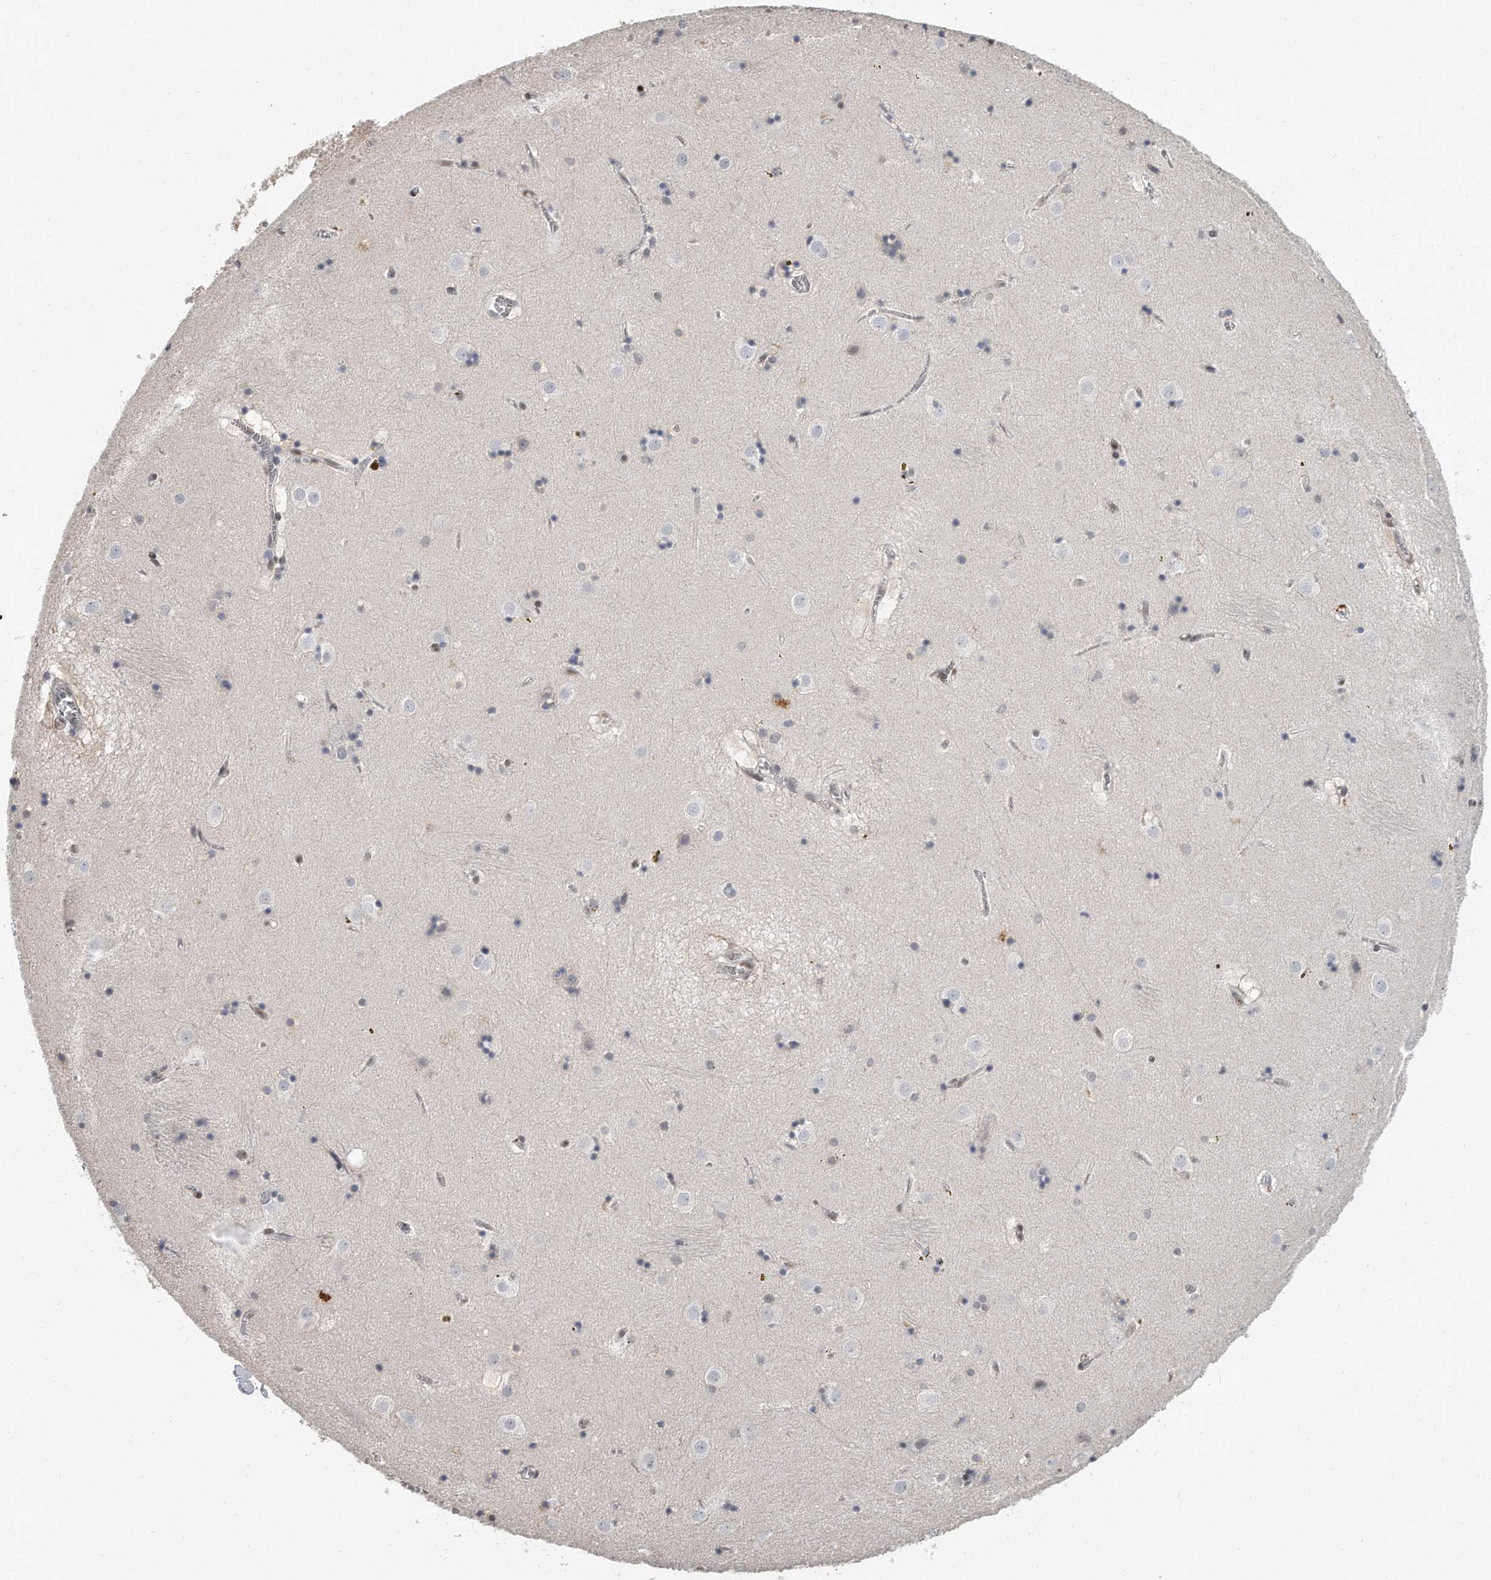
{"staining": {"intensity": "negative", "quantity": "none", "location": "none"}, "tissue": "caudate", "cell_type": "Glial cells", "image_type": "normal", "snomed": [{"axis": "morphology", "description": "Normal tissue, NOS"}, {"axis": "topography", "description": "Lateral ventricle wall"}], "caption": "IHC of normal caudate reveals no positivity in glial cells.", "gene": "CTBP2", "patient": {"sex": "male", "age": 70}}